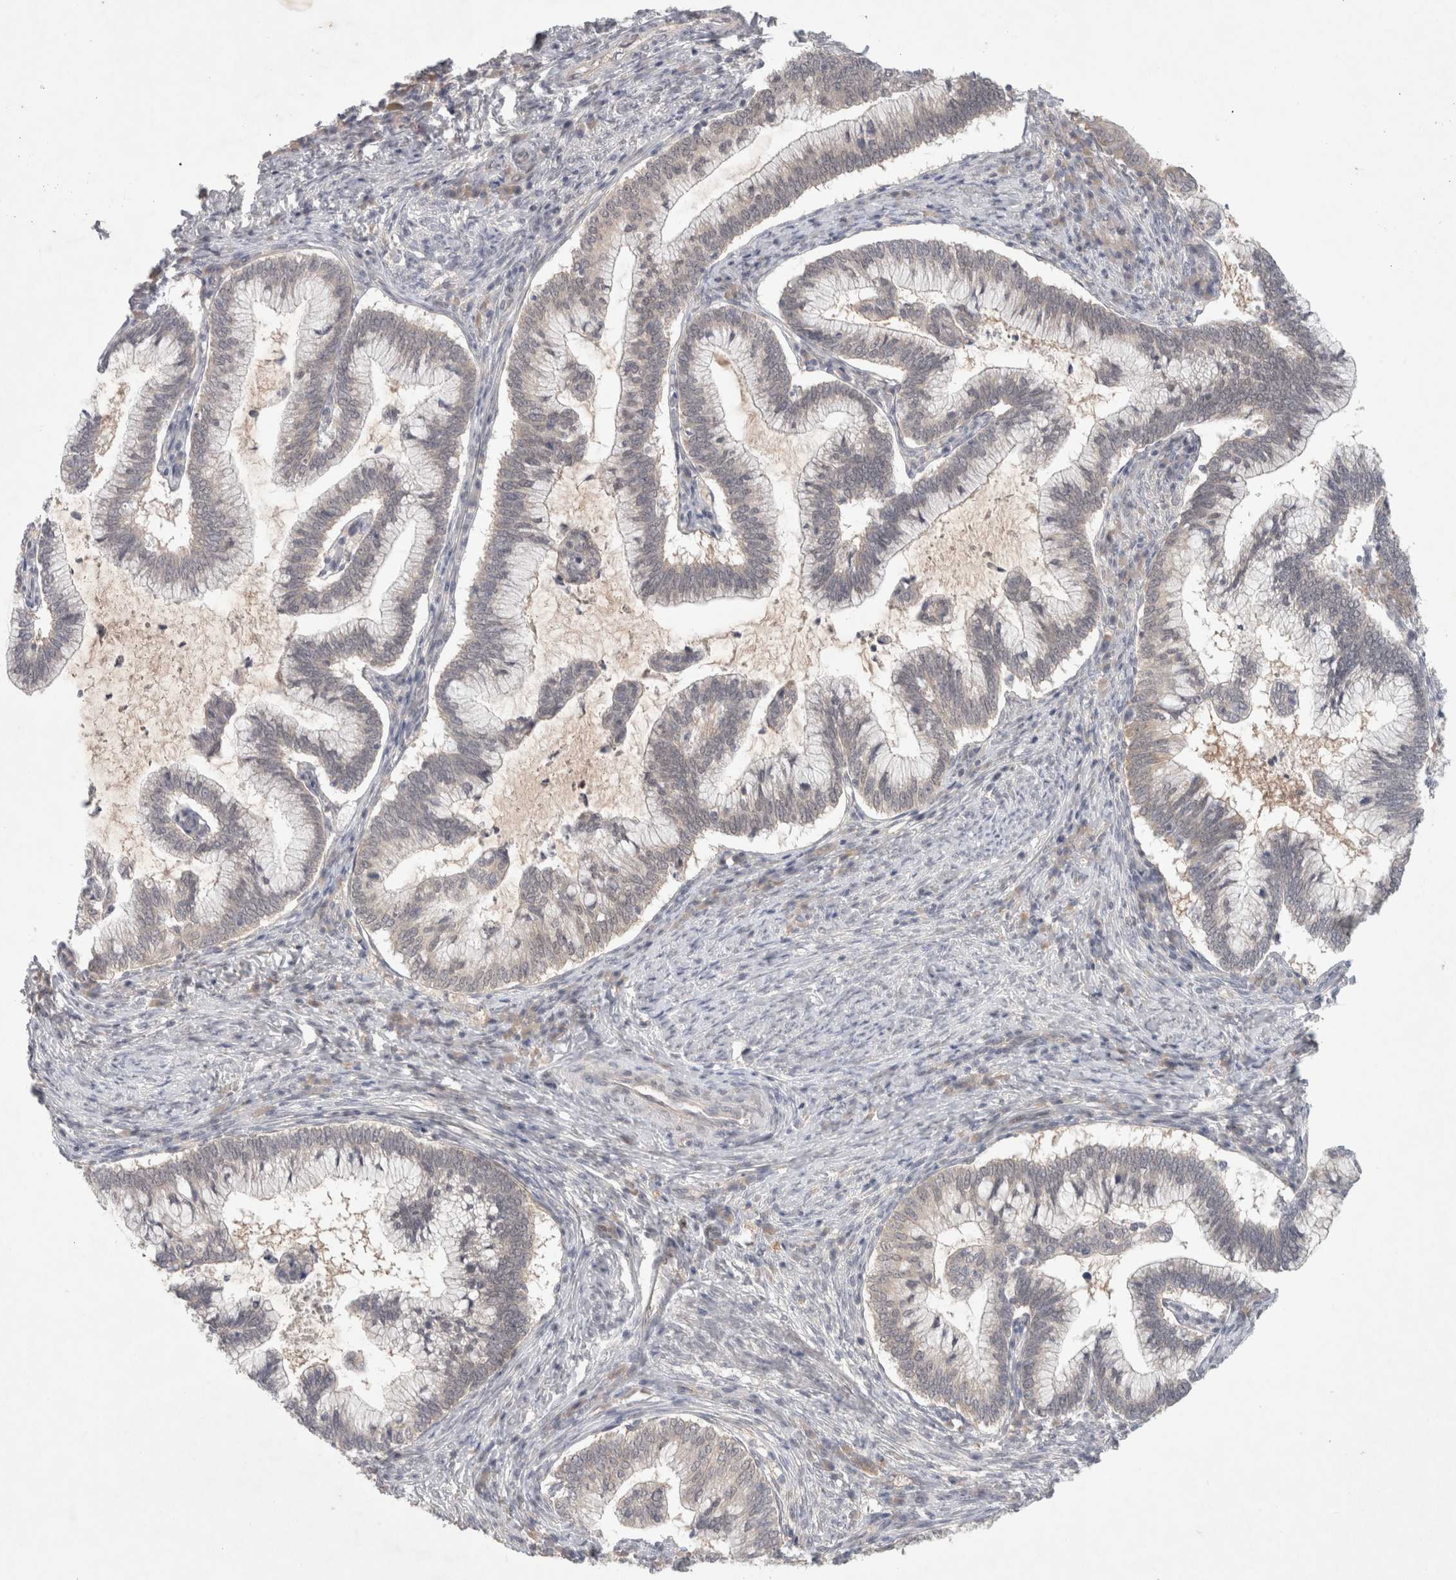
{"staining": {"intensity": "negative", "quantity": "none", "location": "none"}, "tissue": "cervical cancer", "cell_type": "Tumor cells", "image_type": "cancer", "snomed": [{"axis": "morphology", "description": "Adenocarcinoma, NOS"}, {"axis": "topography", "description": "Cervix"}], "caption": "Immunohistochemical staining of cervical cancer exhibits no significant staining in tumor cells.", "gene": "RASAL2", "patient": {"sex": "female", "age": 36}}